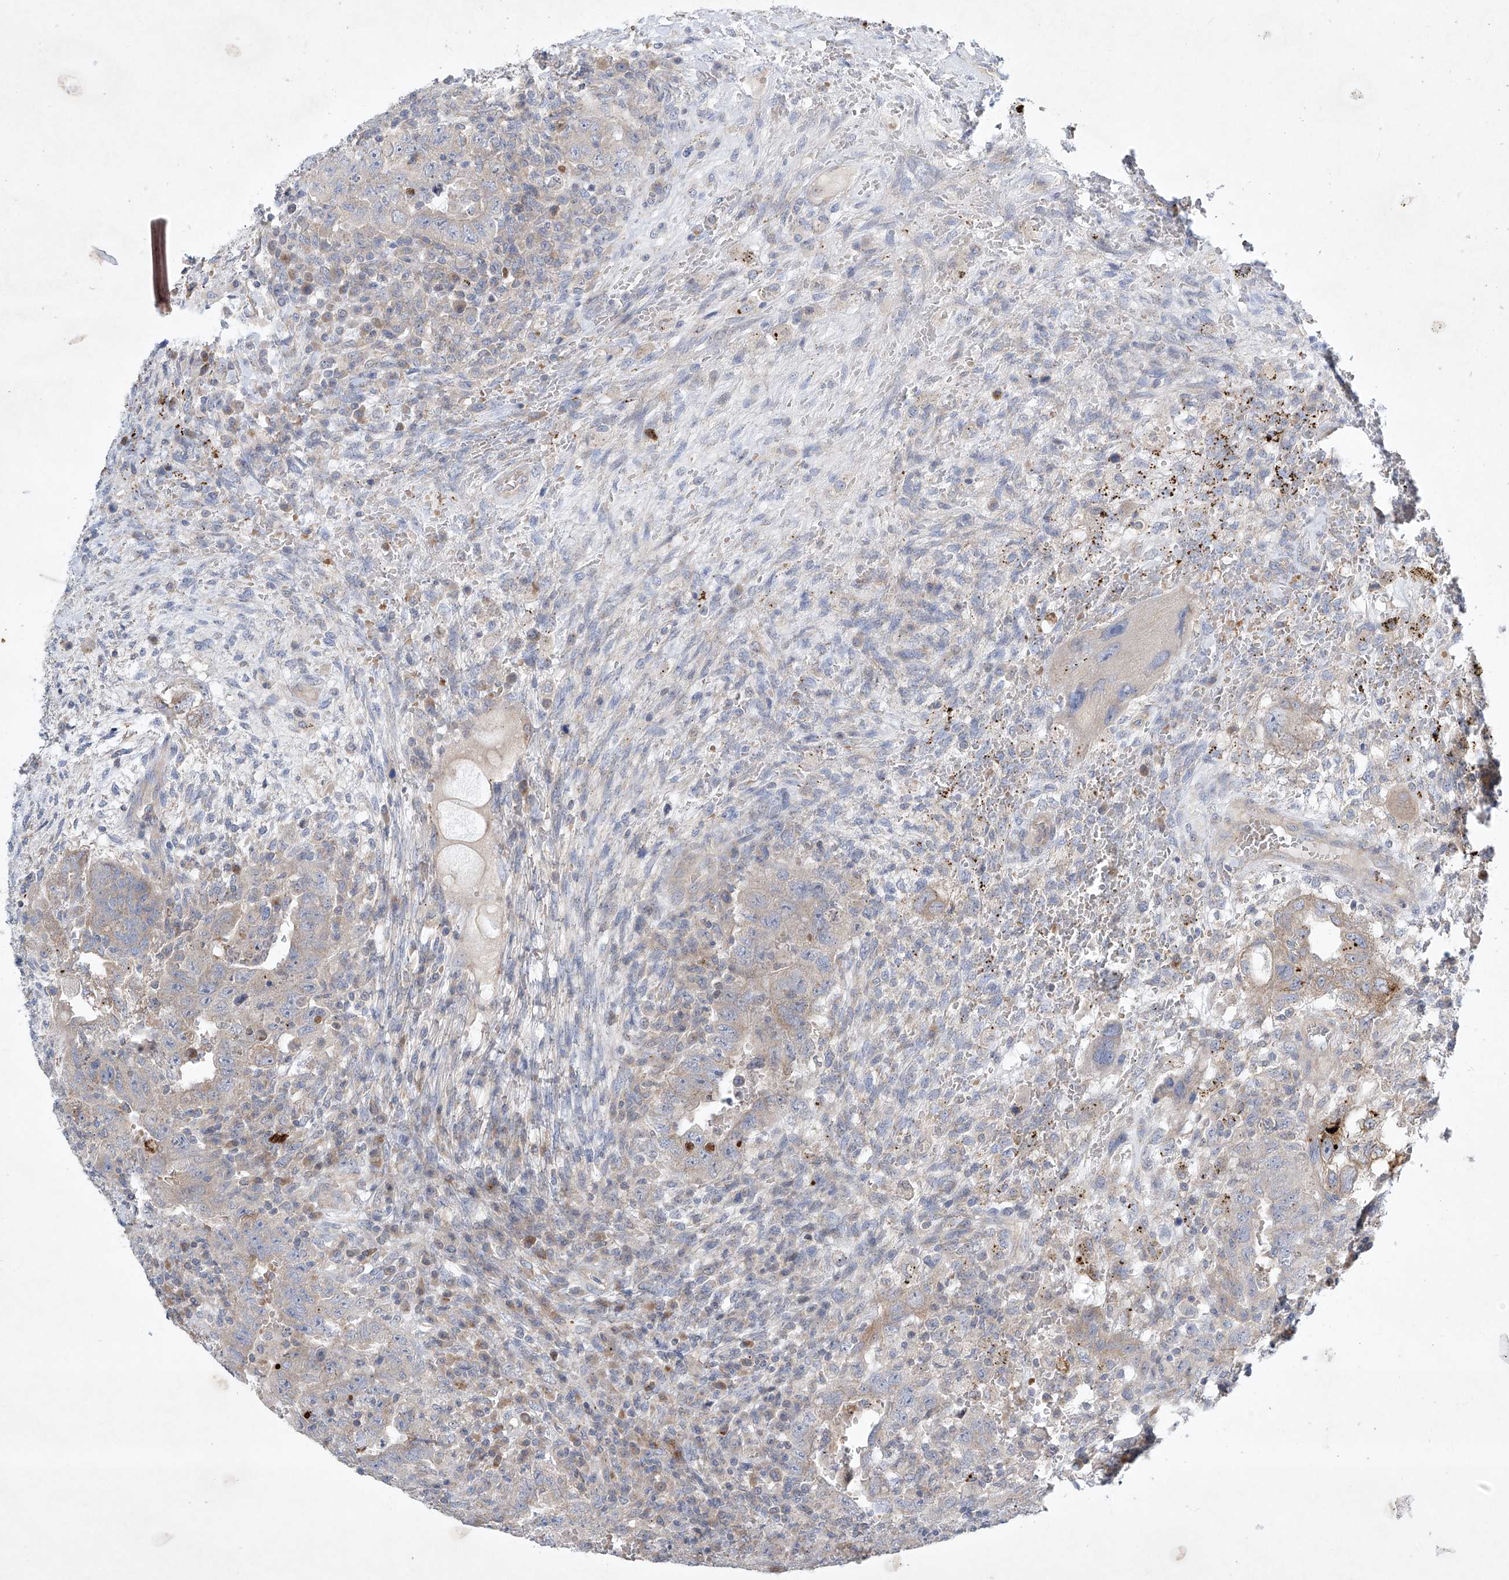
{"staining": {"intensity": "negative", "quantity": "none", "location": "none"}, "tissue": "testis cancer", "cell_type": "Tumor cells", "image_type": "cancer", "snomed": [{"axis": "morphology", "description": "Carcinoma, Embryonal, NOS"}, {"axis": "topography", "description": "Testis"}], "caption": "Immunohistochemistry histopathology image of testis cancer (embryonal carcinoma) stained for a protein (brown), which reveals no staining in tumor cells.", "gene": "TJAP1", "patient": {"sex": "male", "age": 26}}